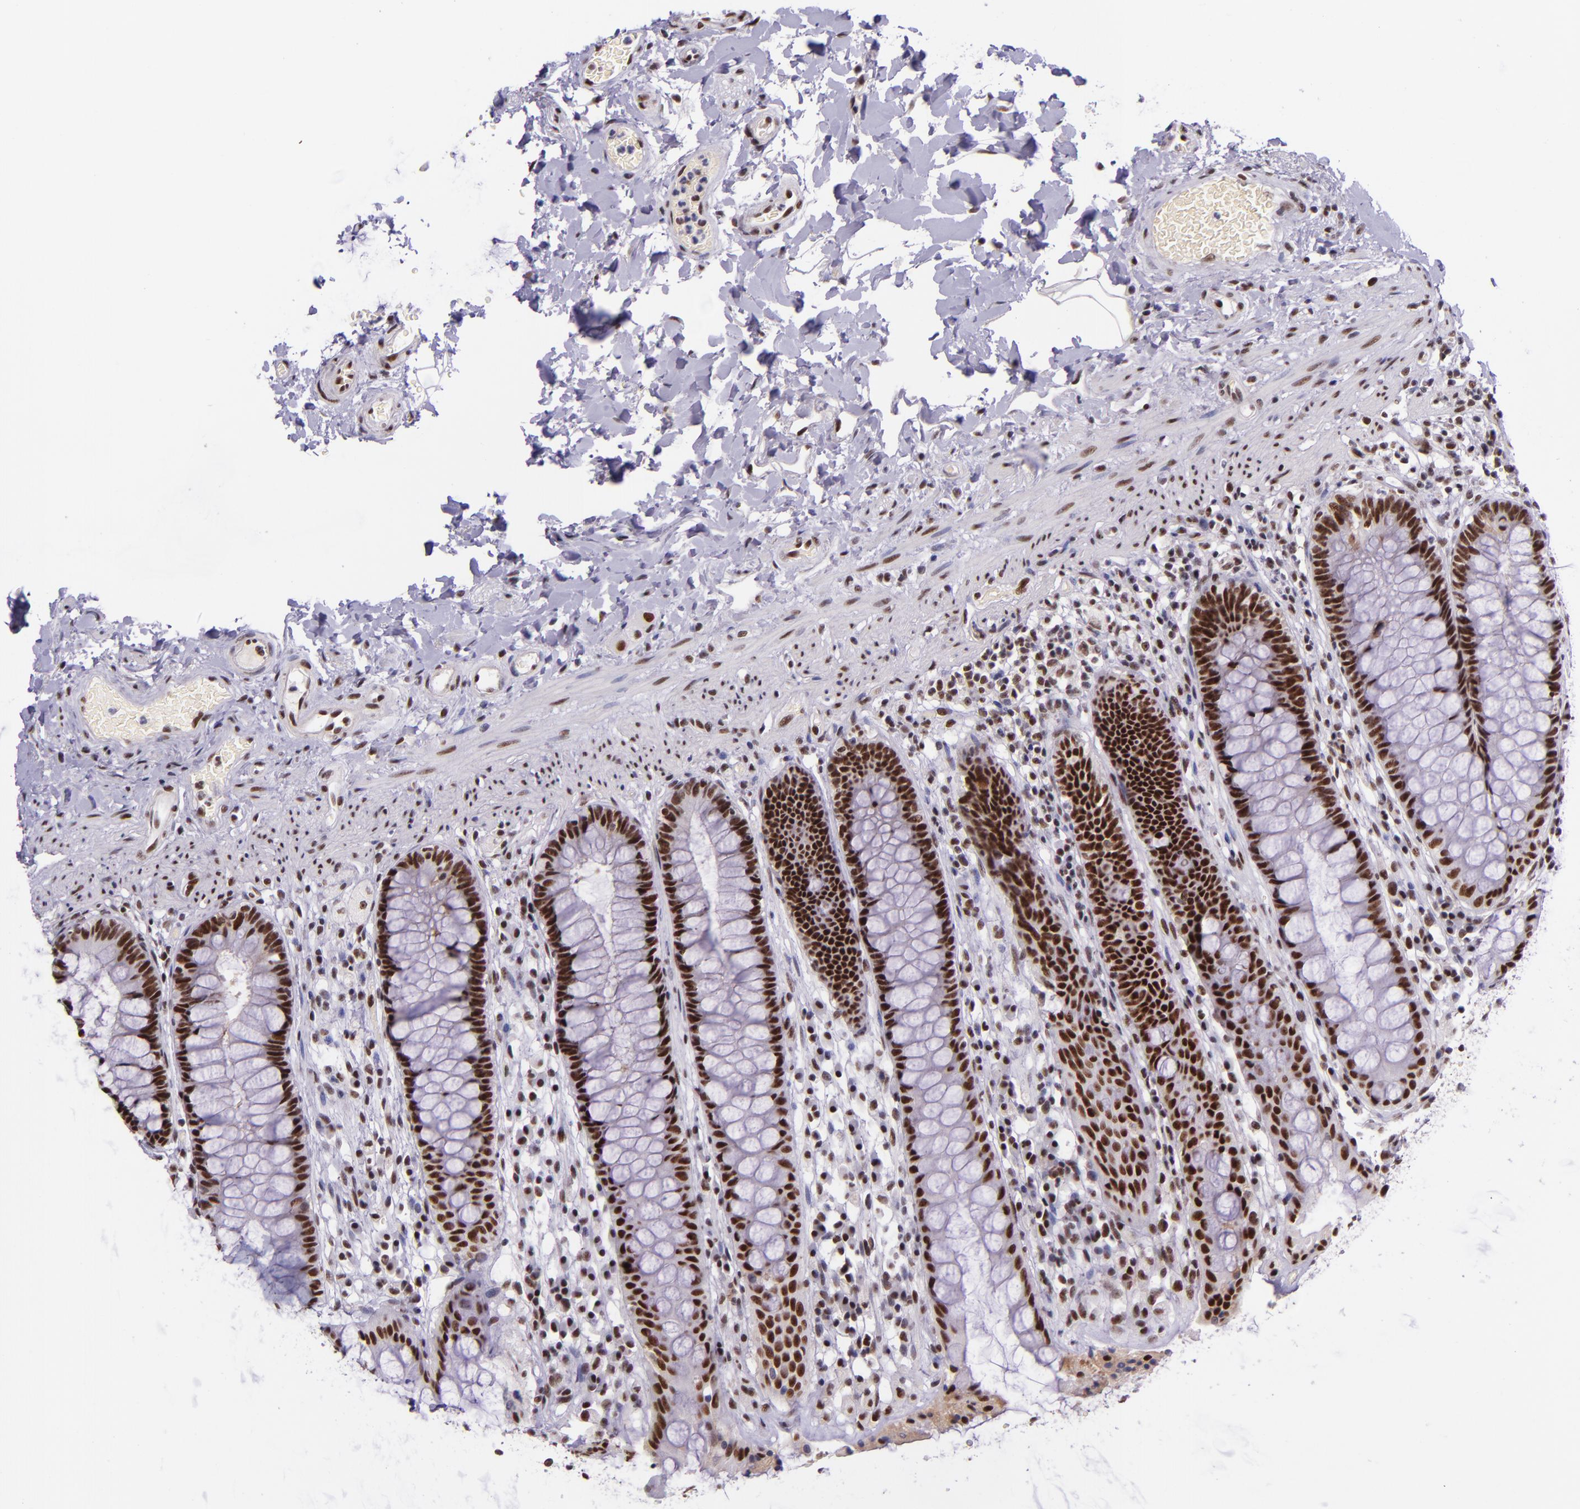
{"staining": {"intensity": "strong", "quantity": ">75%", "location": "nuclear"}, "tissue": "rectum", "cell_type": "Glandular cells", "image_type": "normal", "snomed": [{"axis": "morphology", "description": "Normal tissue, NOS"}, {"axis": "topography", "description": "Rectum"}], "caption": "DAB (3,3'-diaminobenzidine) immunohistochemical staining of benign rectum displays strong nuclear protein expression in approximately >75% of glandular cells.", "gene": "GPKOW", "patient": {"sex": "female", "age": 46}}